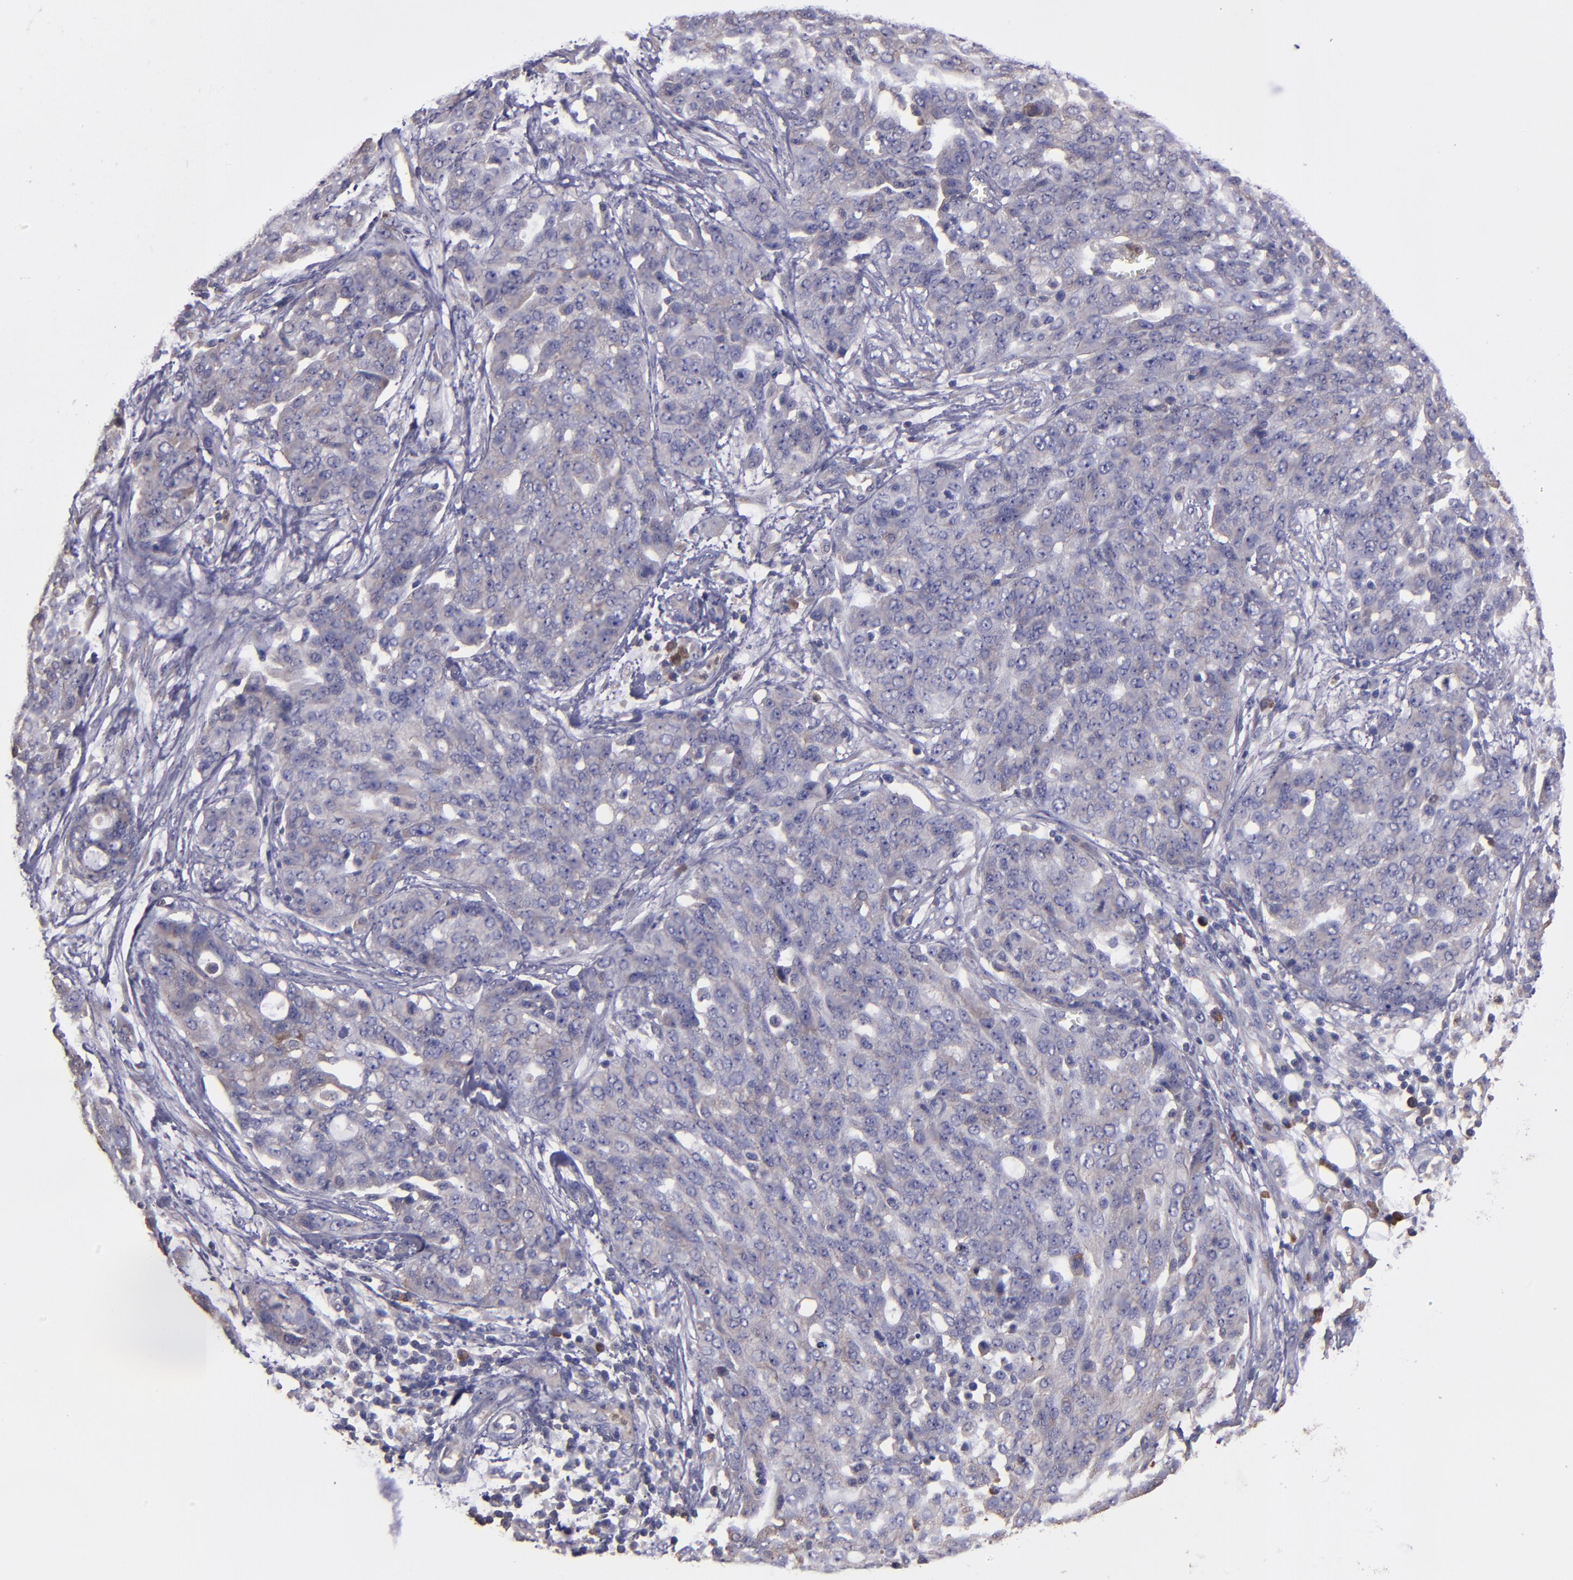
{"staining": {"intensity": "weak", "quantity": "<25%", "location": "cytoplasmic/membranous"}, "tissue": "ovarian cancer", "cell_type": "Tumor cells", "image_type": "cancer", "snomed": [{"axis": "morphology", "description": "Cystadenocarcinoma, serous, NOS"}, {"axis": "topography", "description": "Soft tissue"}, {"axis": "topography", "description": "Ovary"}], "caption": "Tumor cells show no significant protein positivity in ovarian cancer (serous cystadenocarcinoma). (Brightfield microscopy of DAB (3,3'-diaminobenzidine) immunohistochemistry (IHC) at high magnification).", "gene": "CARS1", "patient": {"sex": "female", "age": 57}}